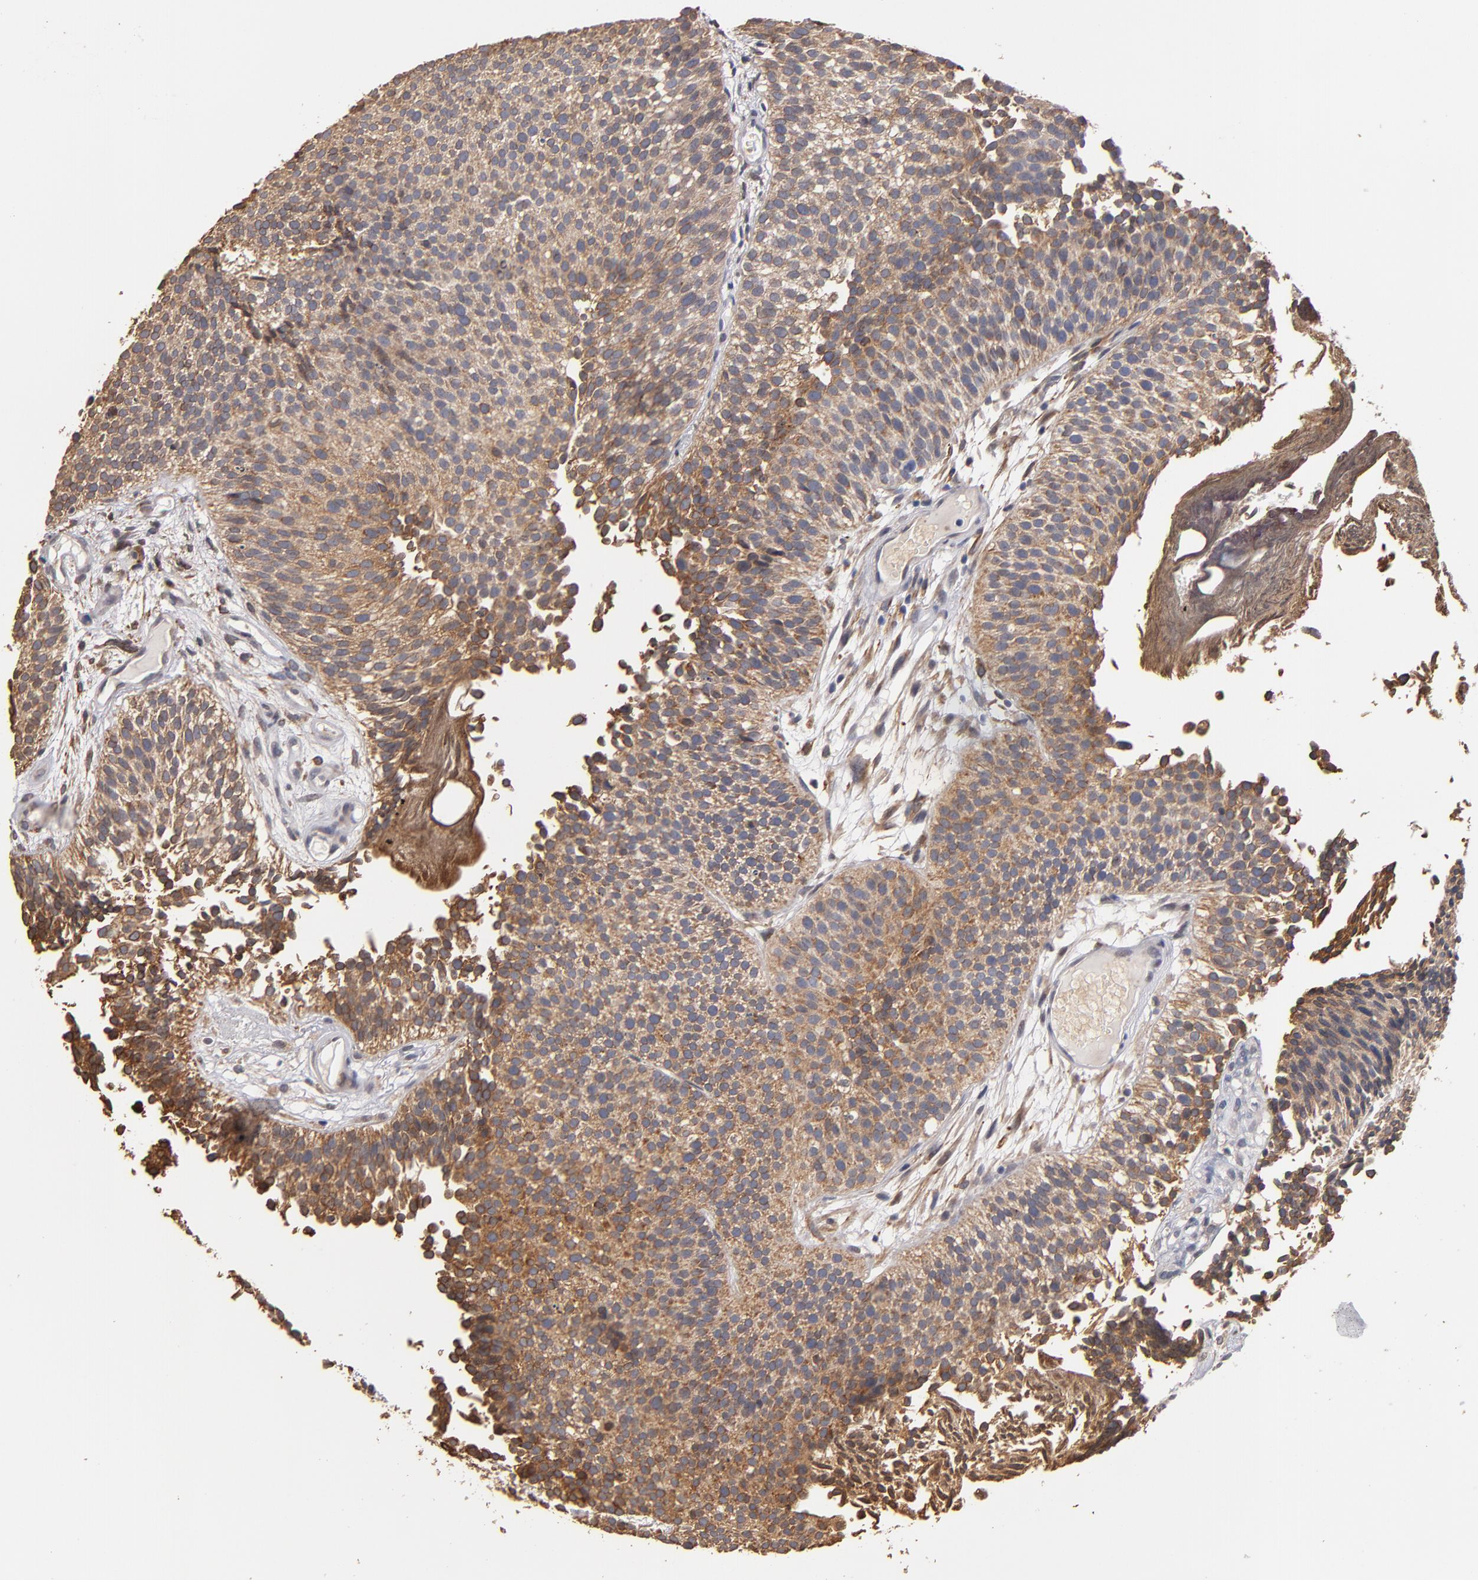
{"staining": {"intensity": "moderate", "quantity": ">75%", "location": "cytoplasmic/membranous"}, "tissue": "urothelial cancer", "cell_type": "Tumor cells", "image_type": "cancer", "snomed": [{"axis": "morphology", "description": "Urothelial carcinoma, Low grade"}, {"axis": "topography", "description": "Urinary bladder"}], "caption": "A micrograph of human urothelial carcinoma (low-grade) stained for a protein displays moderate cytoplasmic/membranous brown staining in tumor cells.", "gene": "PGRMC1", "patient": {"sex": "male", "age": 84}}